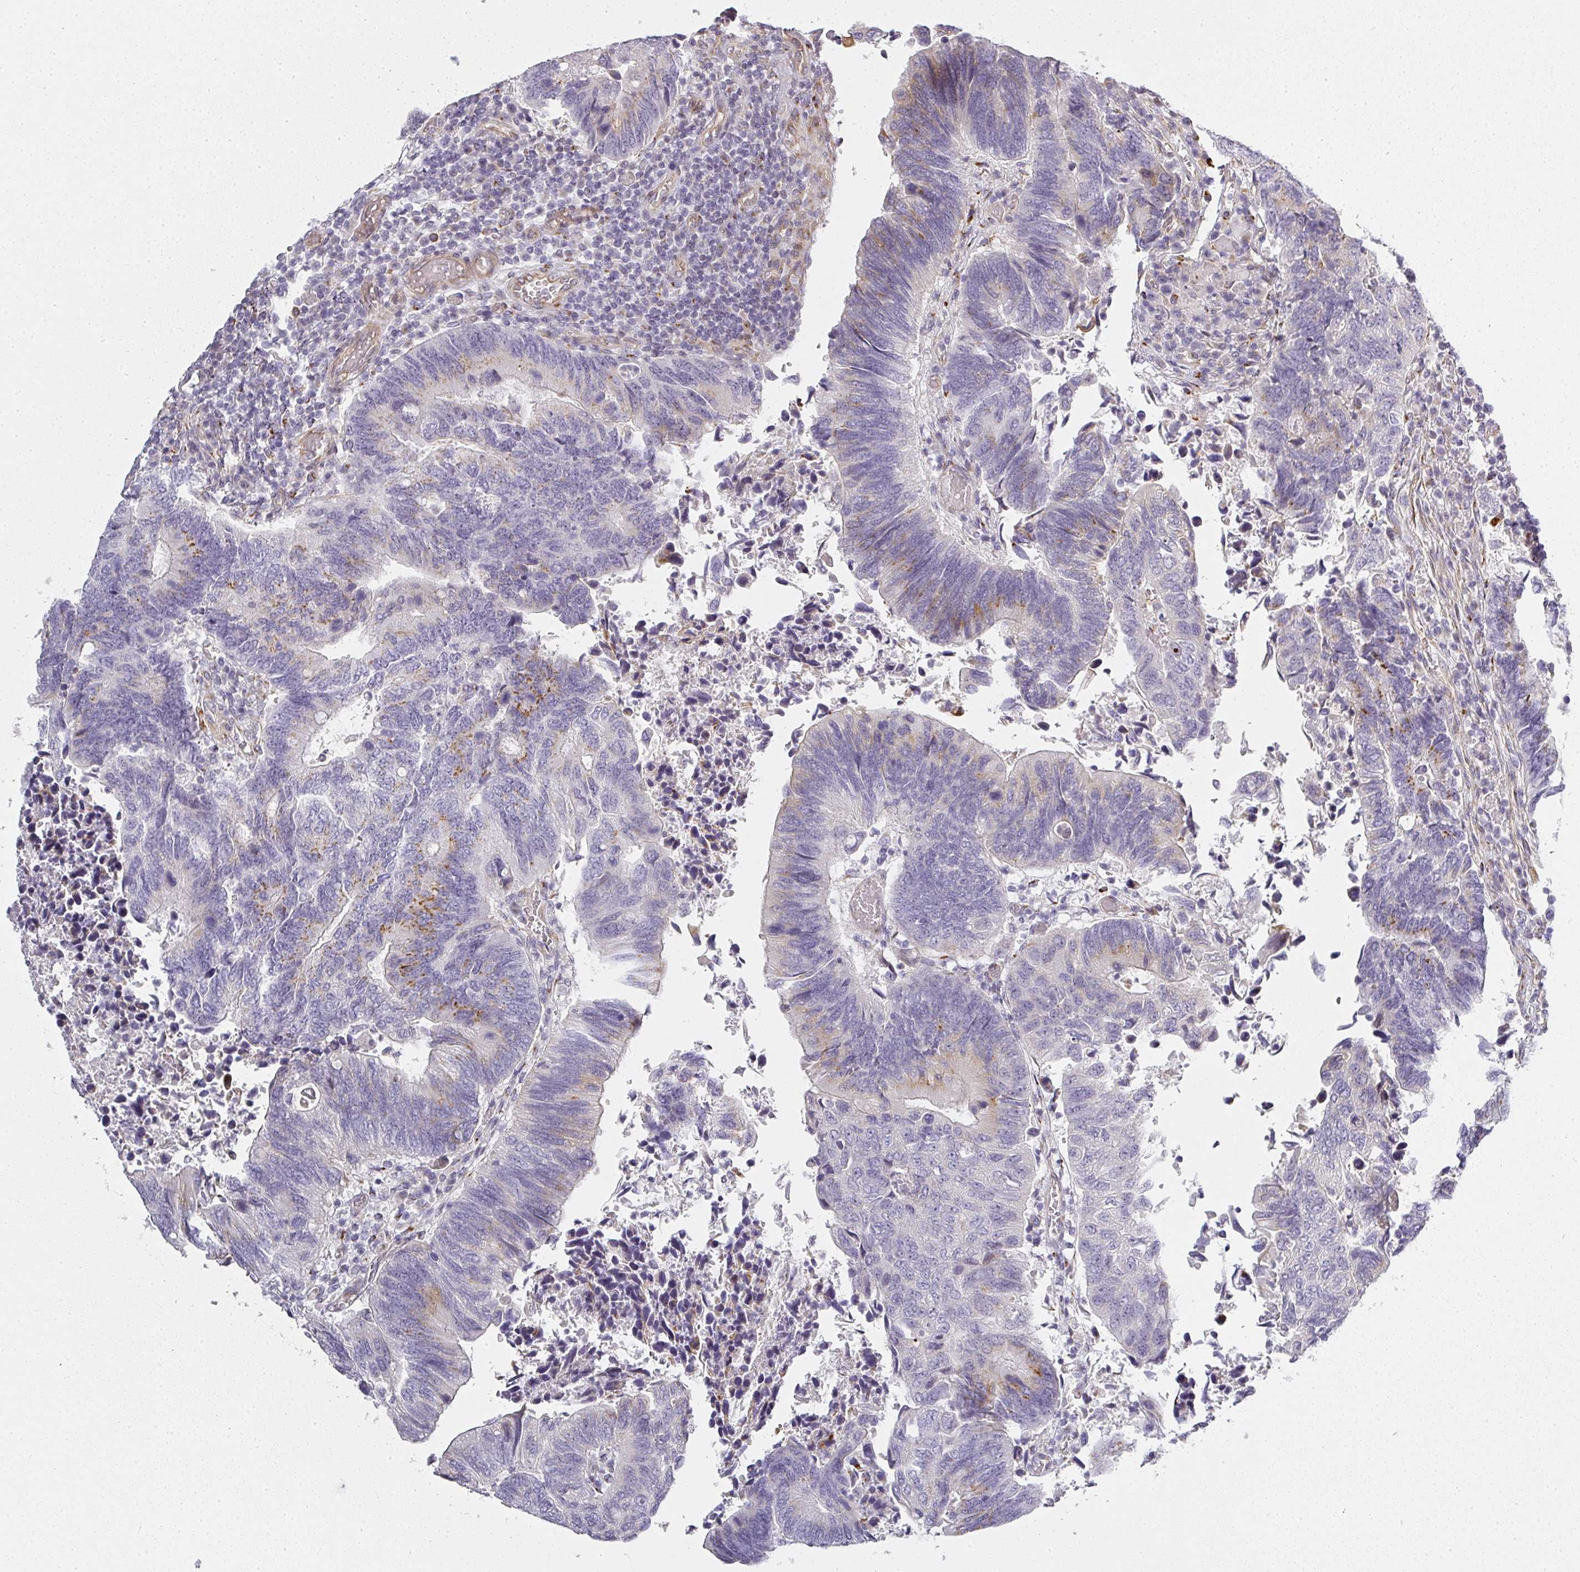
{"staining": {"intensity": "moderate", "quantity": "<25%", "location": "cytoplasmic/membranous"}, "tissue": "colorectal cancer", "cell_type": "Tumor cells", "image_type": "cancer", "snomed": [{"axis": "morphology", "description": "Adenocarcinoma, NOS"}, {"axis": "topography", "description": "Colon"}], "caption": "Colorectal adenocarcinoma stained with a protein marker exhibits moderate staining in tumor cells.", "gene": "ATP8B2", "patient": {"sex": "male", "age": 87}}